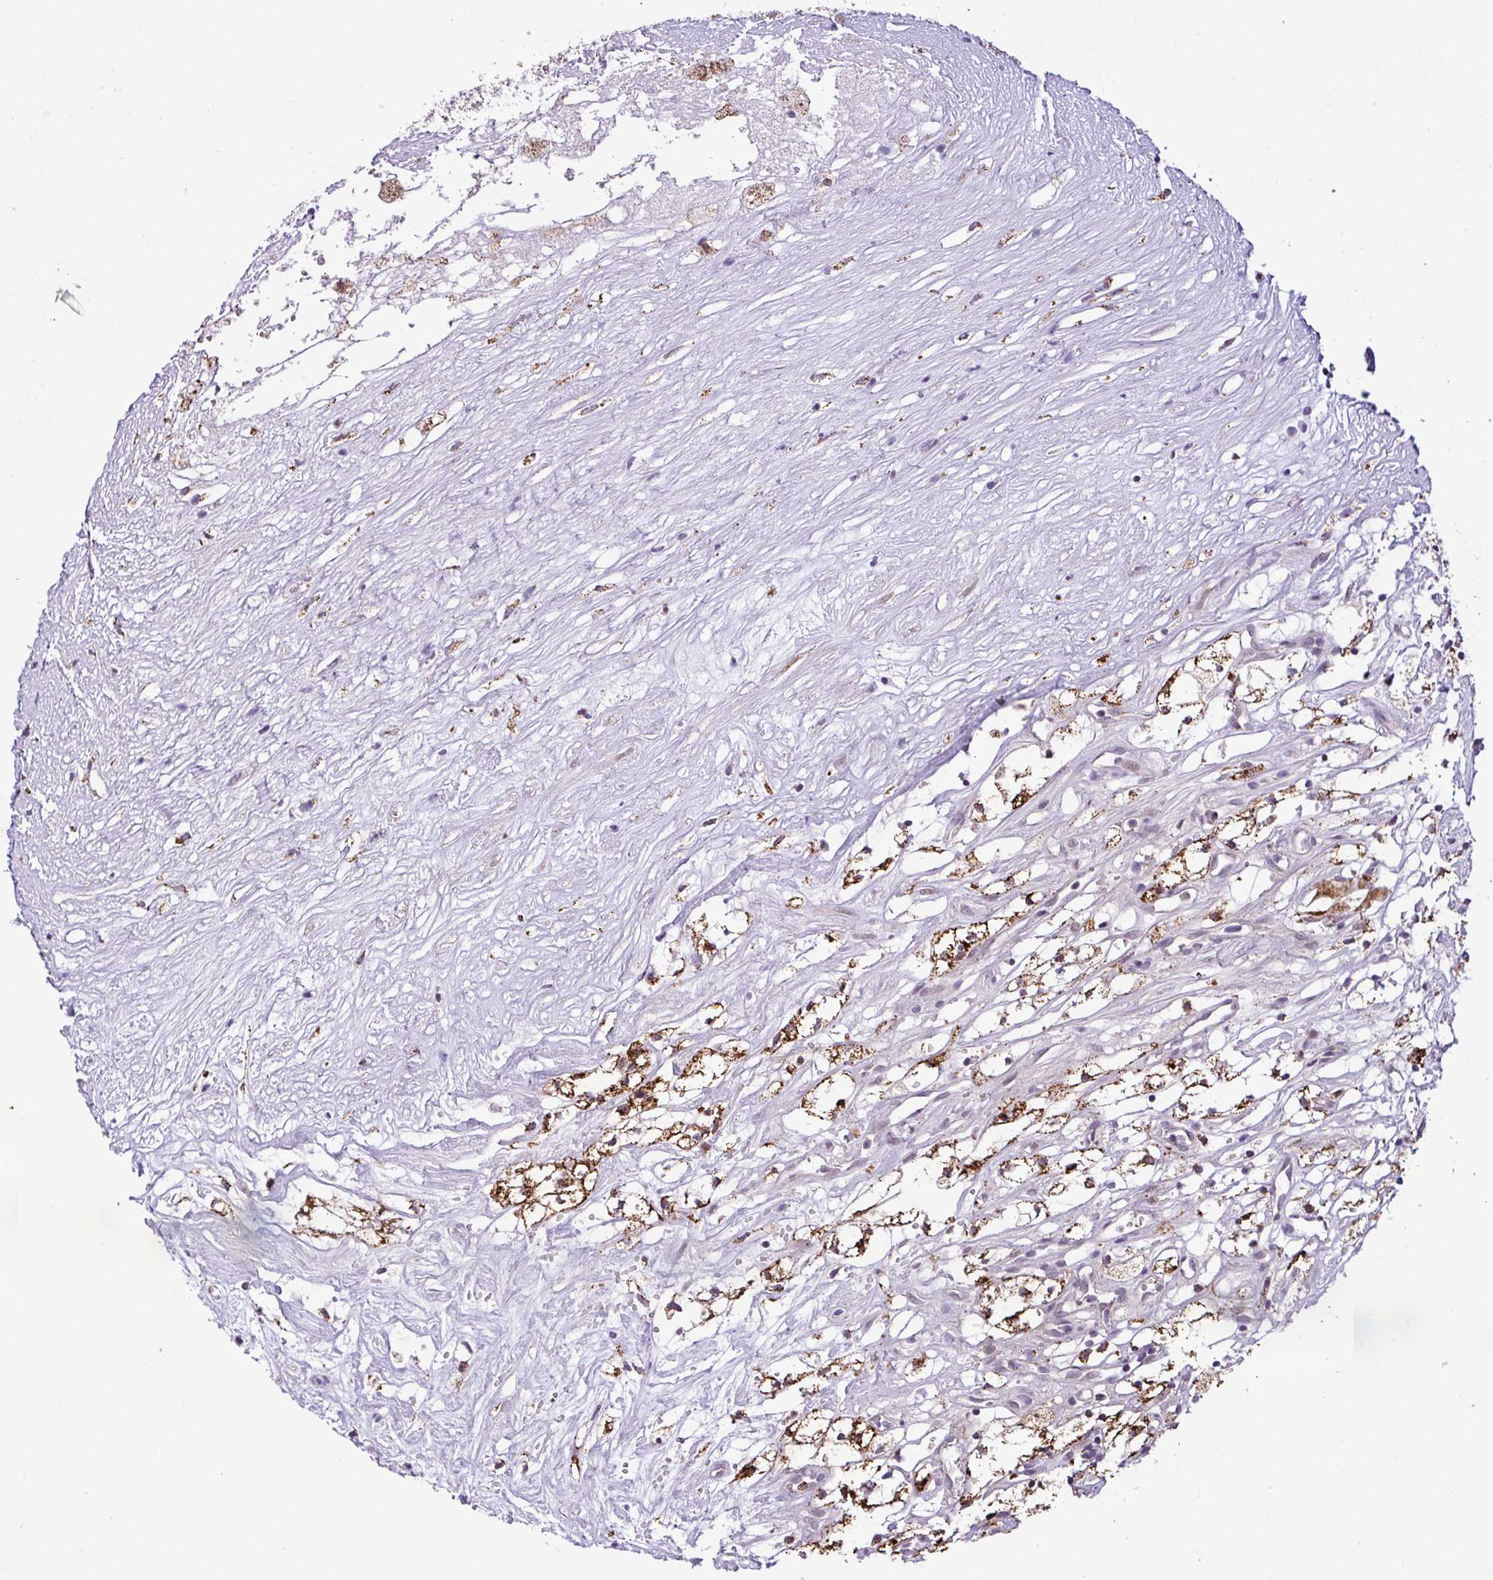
{"staining": {"intensity": "strong", "quantity": "25%-75%", "location": "cytoplasmic/membranous"}, "tissue": "renal cancer", "cell_type": "Tumor cells", "image_type": "cancer", "snomed": [{"axis": "morphology", "description": "Adenocarcinoma, NOS"}, {"axis": "topography", "description": "Kidney"}], "caption": "Renal cancer (adenocarcinoma) was stained to show a protein in brown. There is high levels of strong cytoplasmic/membranous positivity in about 25%-75% of tumor cells.", "gene": "SGPP1", "patient": {"sex": "male", "age": 59}}